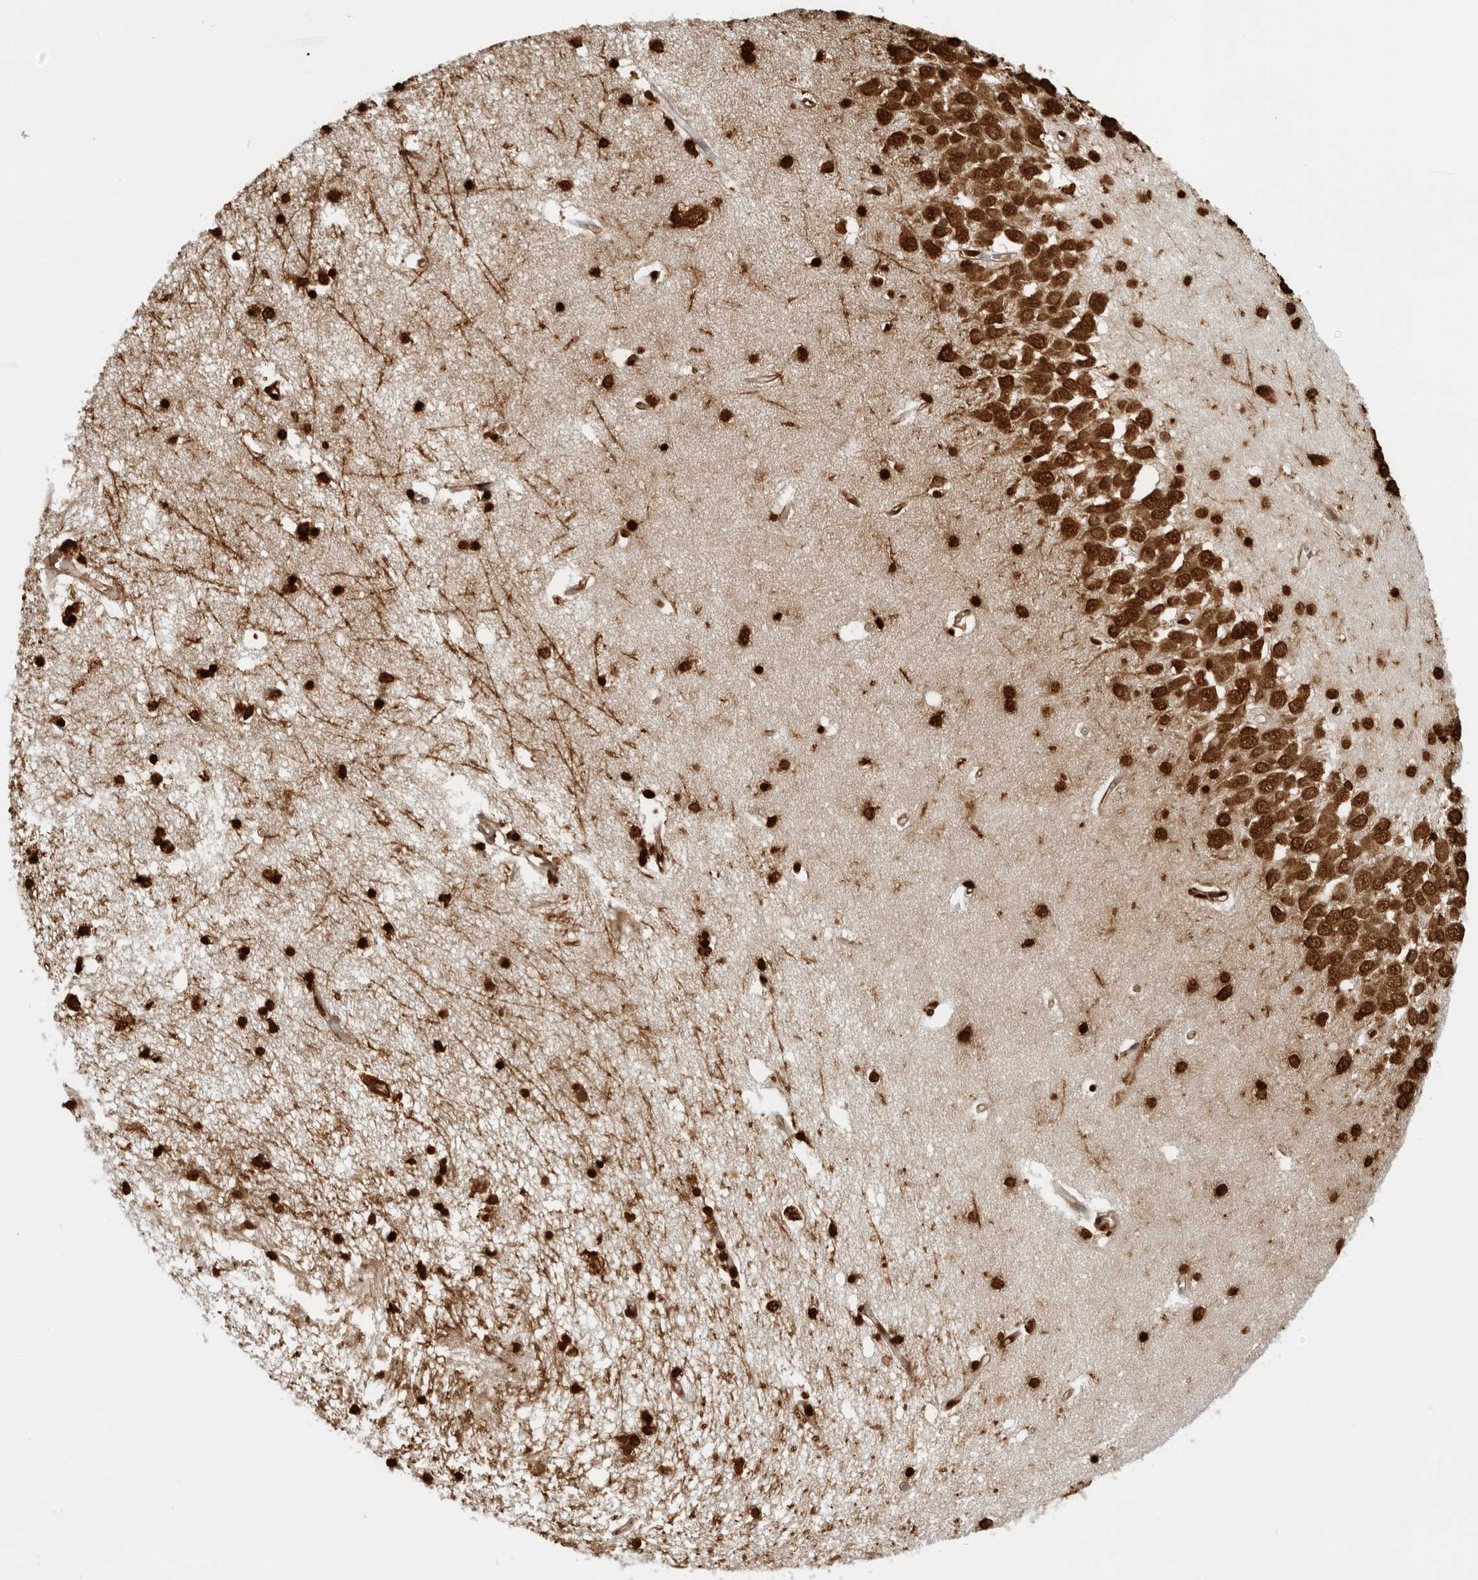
{"staining": {"intensity": "strong", "quantity": ">75%", "location": "nuclear"}, "tissue": "hippocampus", "cell_type": "Glial cells", "image_type": "normal", "snomed": [{"axis": "morphology", "description": "Normal tissue, NOS"}, {"axis": "topography", "description": "Hippocampus"}], "caption": "Immunohistochemical staining of normal hippocampus shows strong nuclear protein expression in approximately >75% of glial cells.", "gene": "ZFP91", "patient": {"sex": "male", "age": 70}}